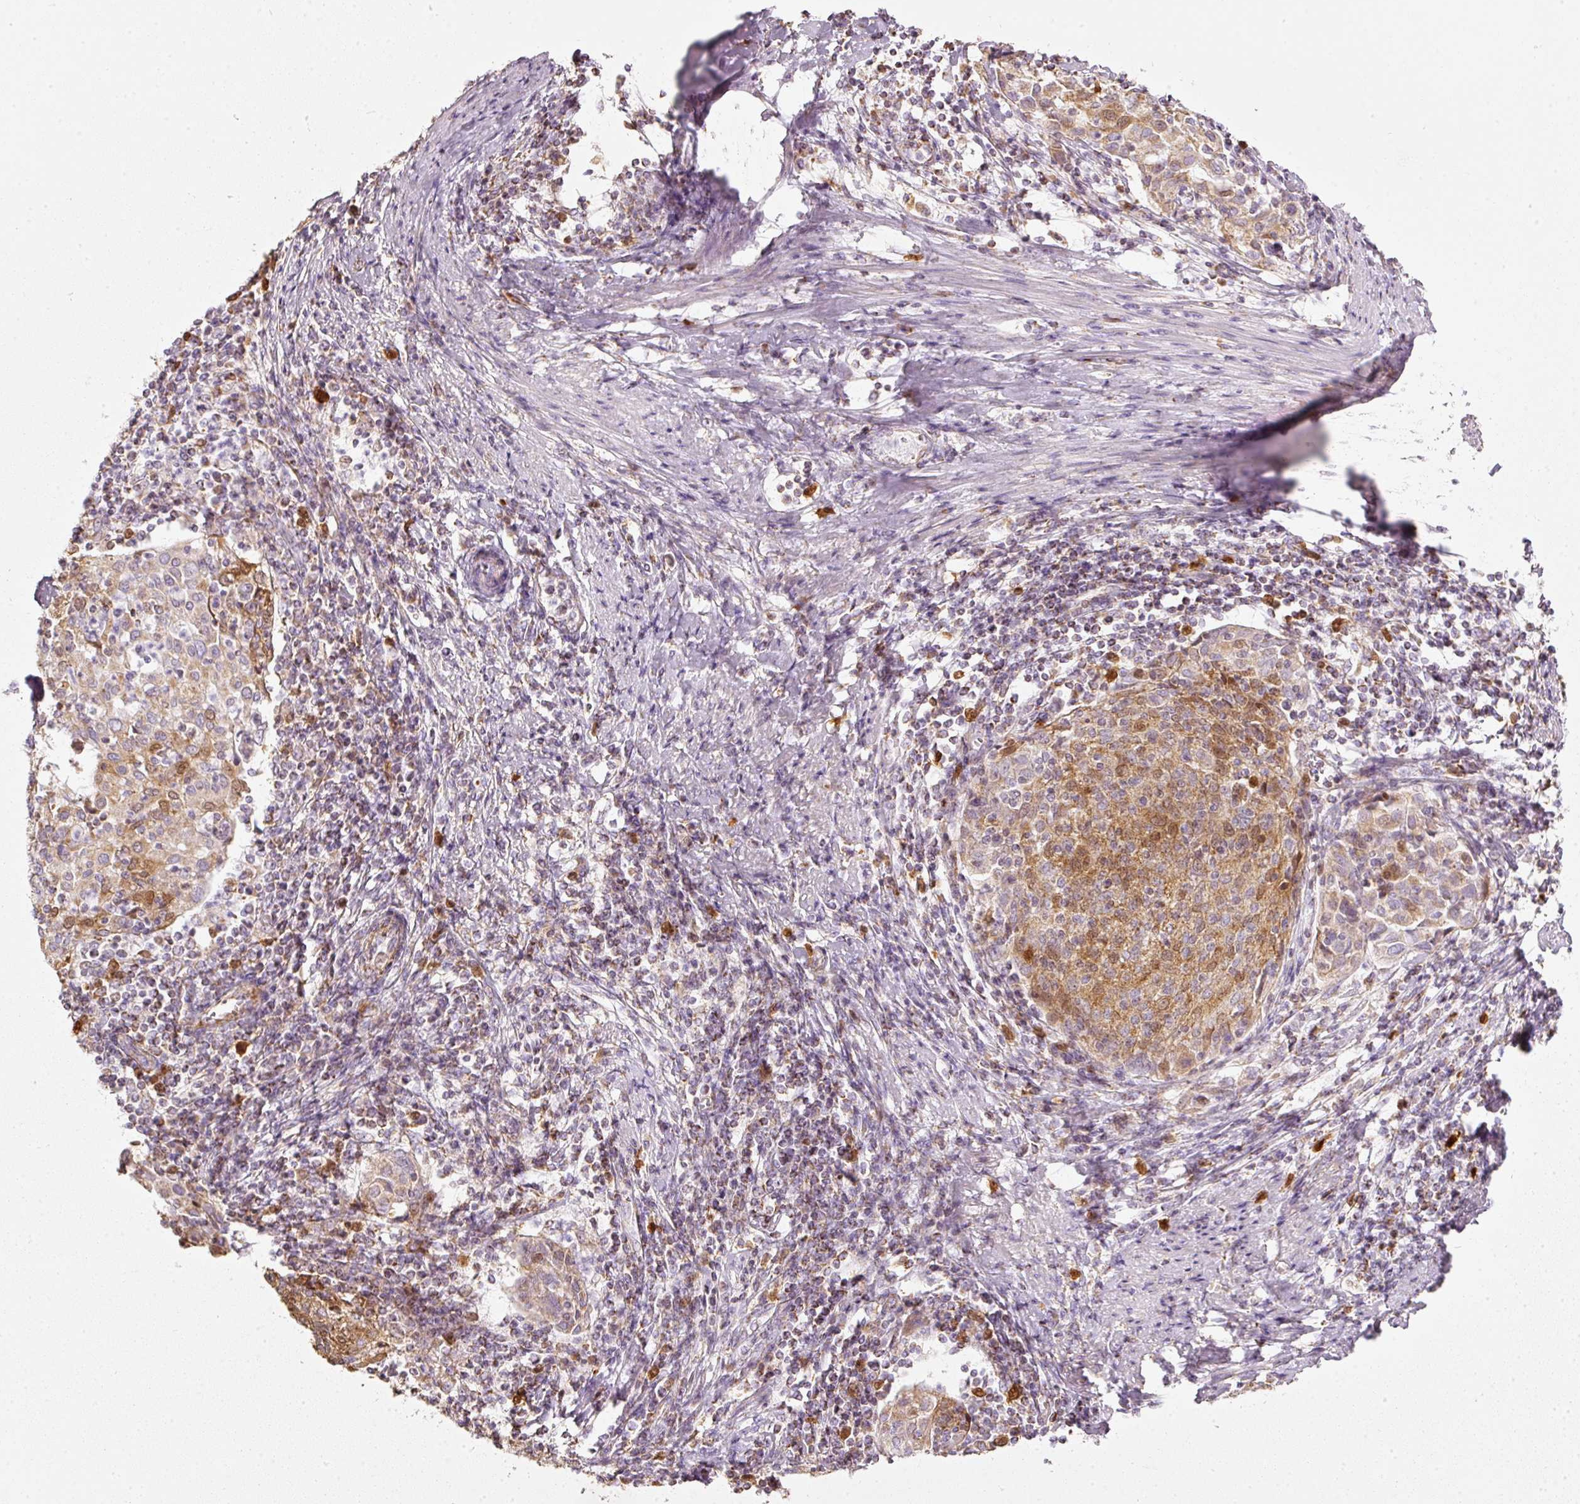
{"staining": {"intensity": "moderate", "quantity": ">75%", "location": "cytoplasmic/membranous,nuclear"}, "tissue": "cervical cancer", "cell_type": "Tumor cells", "image_type": "cancer", "snomed": [{"axis": "morphology", "description": "Squamous cell carcinoma, NOS"}, {"axis": "topography", "description": "Cervix"}], "caption": "Cervical cancer (squamous cell carcinoma) stained with IHC displays moderate cytoplasmic/membranous and nuclear expression in approximately >75% of tumor cells.", "gene": "DUT", "patient": {"sex": "female", "age": 52}}